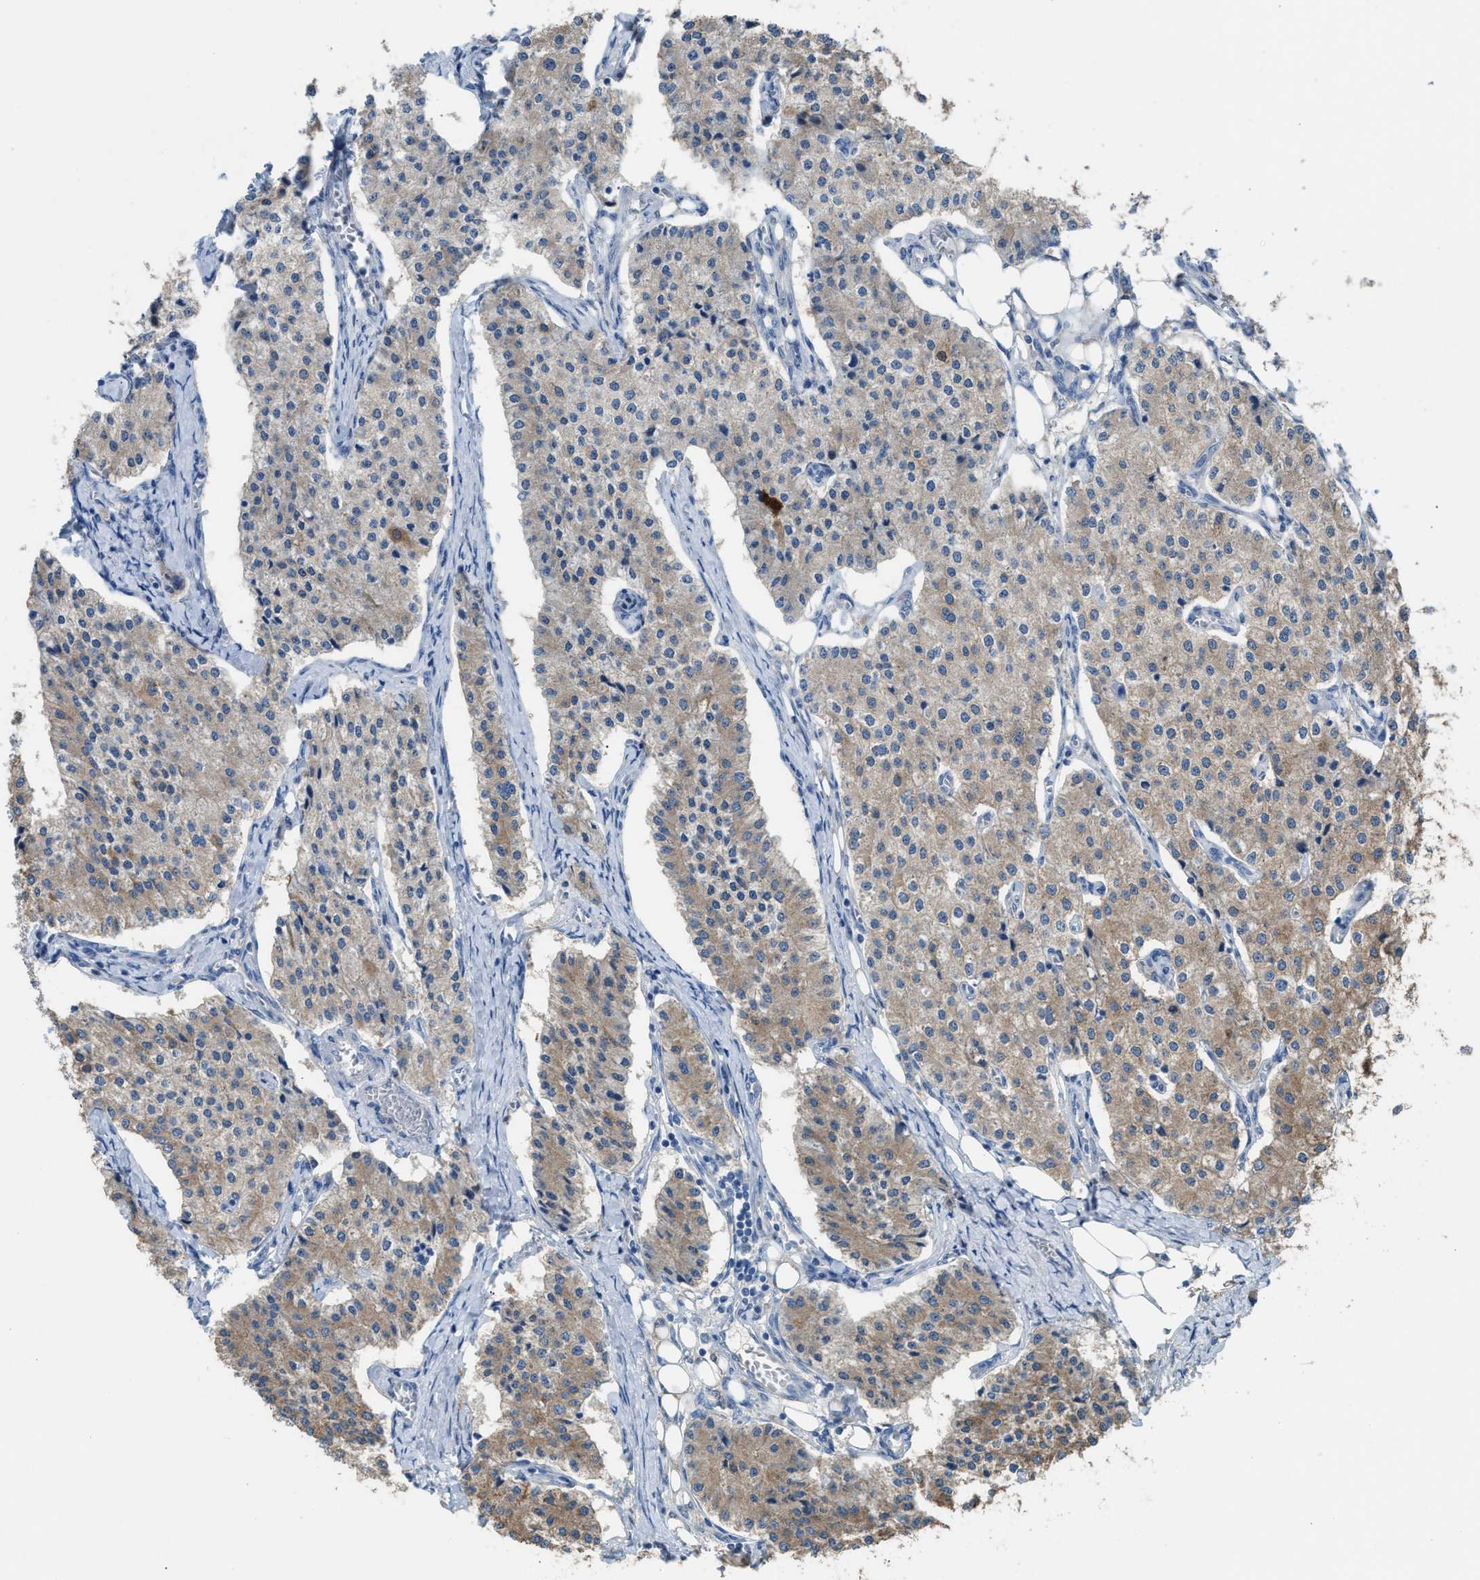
{"staining": {"intensity": "weak", "quantity": "25%-75%", "location": "cytoplasmic/membranous"}, "tissue": "carcinoid", "cell_type": "Tumor cells", "image_type": "cancer", "snomed": [{"axis": "morphology", "description": "Carcinoid, malignant, NOS"}, {"axis": "topography", "description": "Colon"}], "caption": "Immunohistochemistry (DAB (3,3'-diaminobenzidine)) staining of human carcinoid displays weak cytoplasmic/membranous protein staining in about 25%-75% of tumor cells.", "gene": "NQO2", "patient": {"sex": "female", "age": 52}}